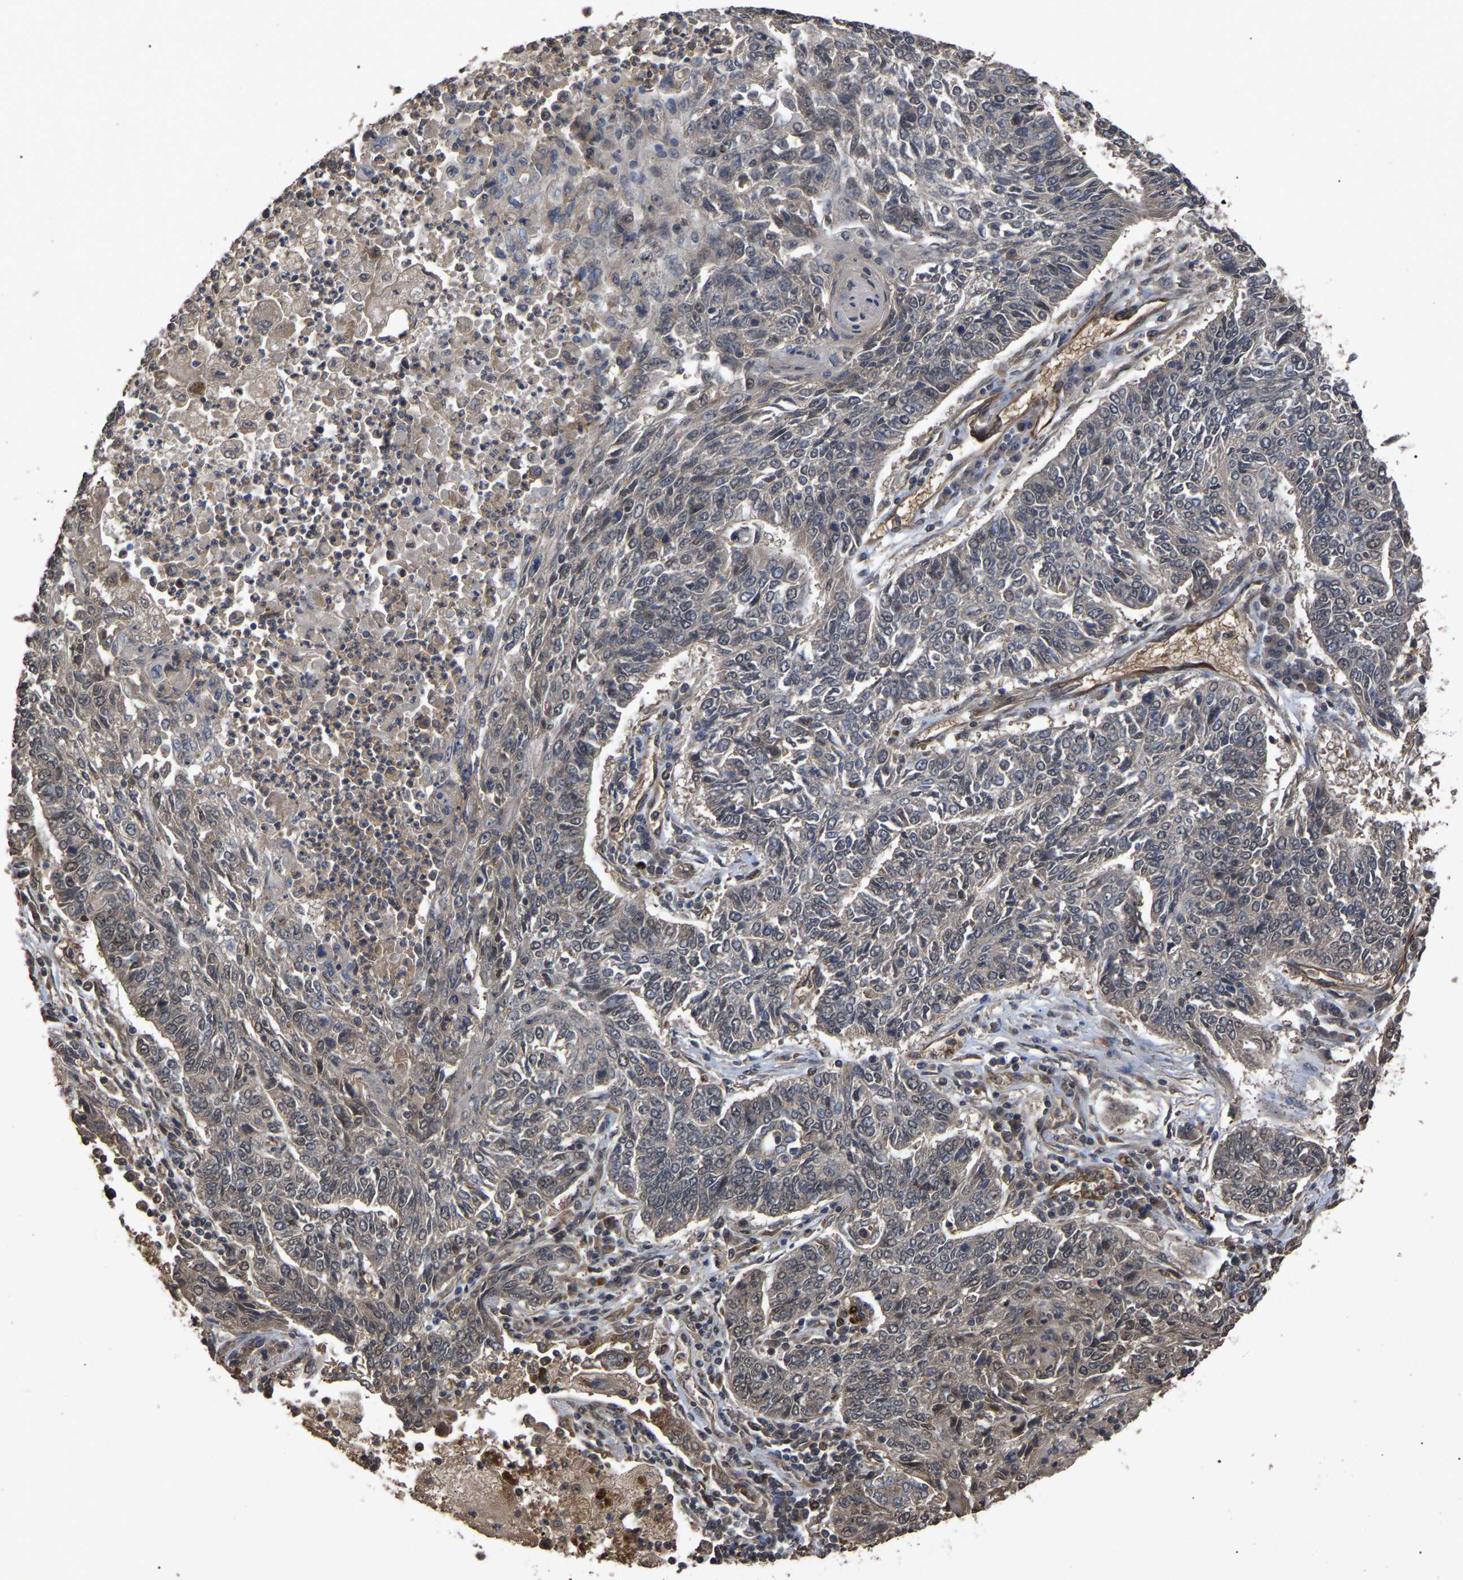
{"staining": {"intensity": "weak", "quantity": "<25%", "location": "cytoplasmic/membranous"}, "tissue": "lung cancer", "cell_type": "Tumor cells", "image_type": "cancer", "snomed": [{"axis": "morphology", "description": "Normal tissue, NOS"}, {"axis": "morphology", "description": "Squamous cell carcinoma, NOS"}, {"axis": "topography", "description": "Cartilage tissue"}, {"axis": "topography", "description": "Bronchus"}, {"axis": "topography", "description": "Lung"}], "caption": "DAB (3,3'-diaminobenzidine) immunohistochemical staining of lung squamous cell carcinoma demonstrates no significant expression in tumor cells. The staining is performed using DAB (3,3'-diaminobenzidine) brown chromogen with nuclei counter-stained in using hematoxylin.", "gene": "FAM161B", "patient": {"sex": "female", "age": 49}}